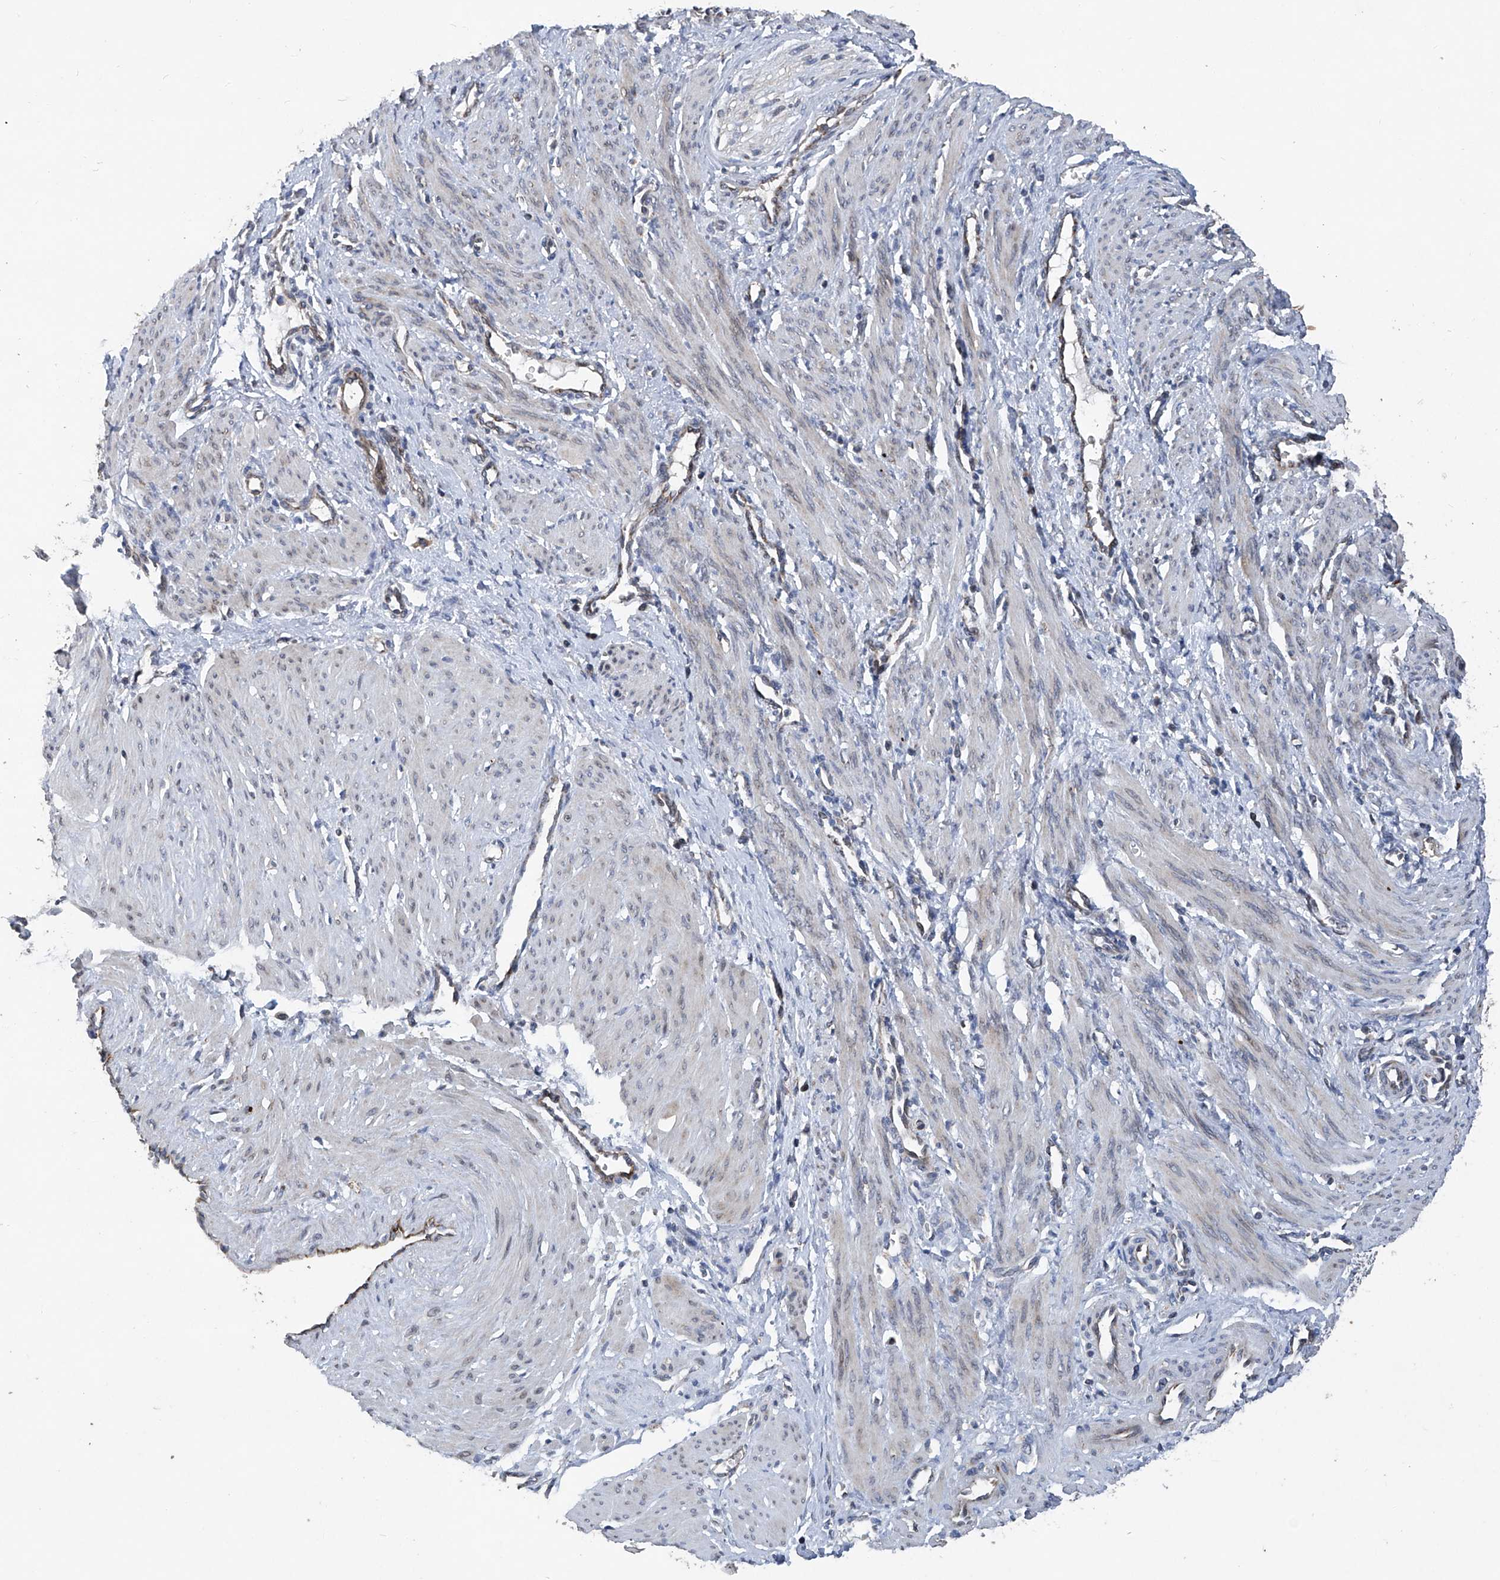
{"staining": {"intensity": "negative", "quantity": "none", "location": "none"}, "tissue": "smooth muscle", "cell_type": "Smooth muscle cells", "image_type": "normal", "snomed": [{"axis": "morphology", "description": "Normal tissue, NOS"}, {"axis": "topography", "description": "Endometrium"}], "caption": "Immunohistochemical staining of benign smooth muscle displays no significant expression in smooth muscle cells. (DAB (3,3'-diaminobenzidine) IHC, high magnification).", "gene": "BCKDHB", "patient": {"sex": "female", "age": 33}}